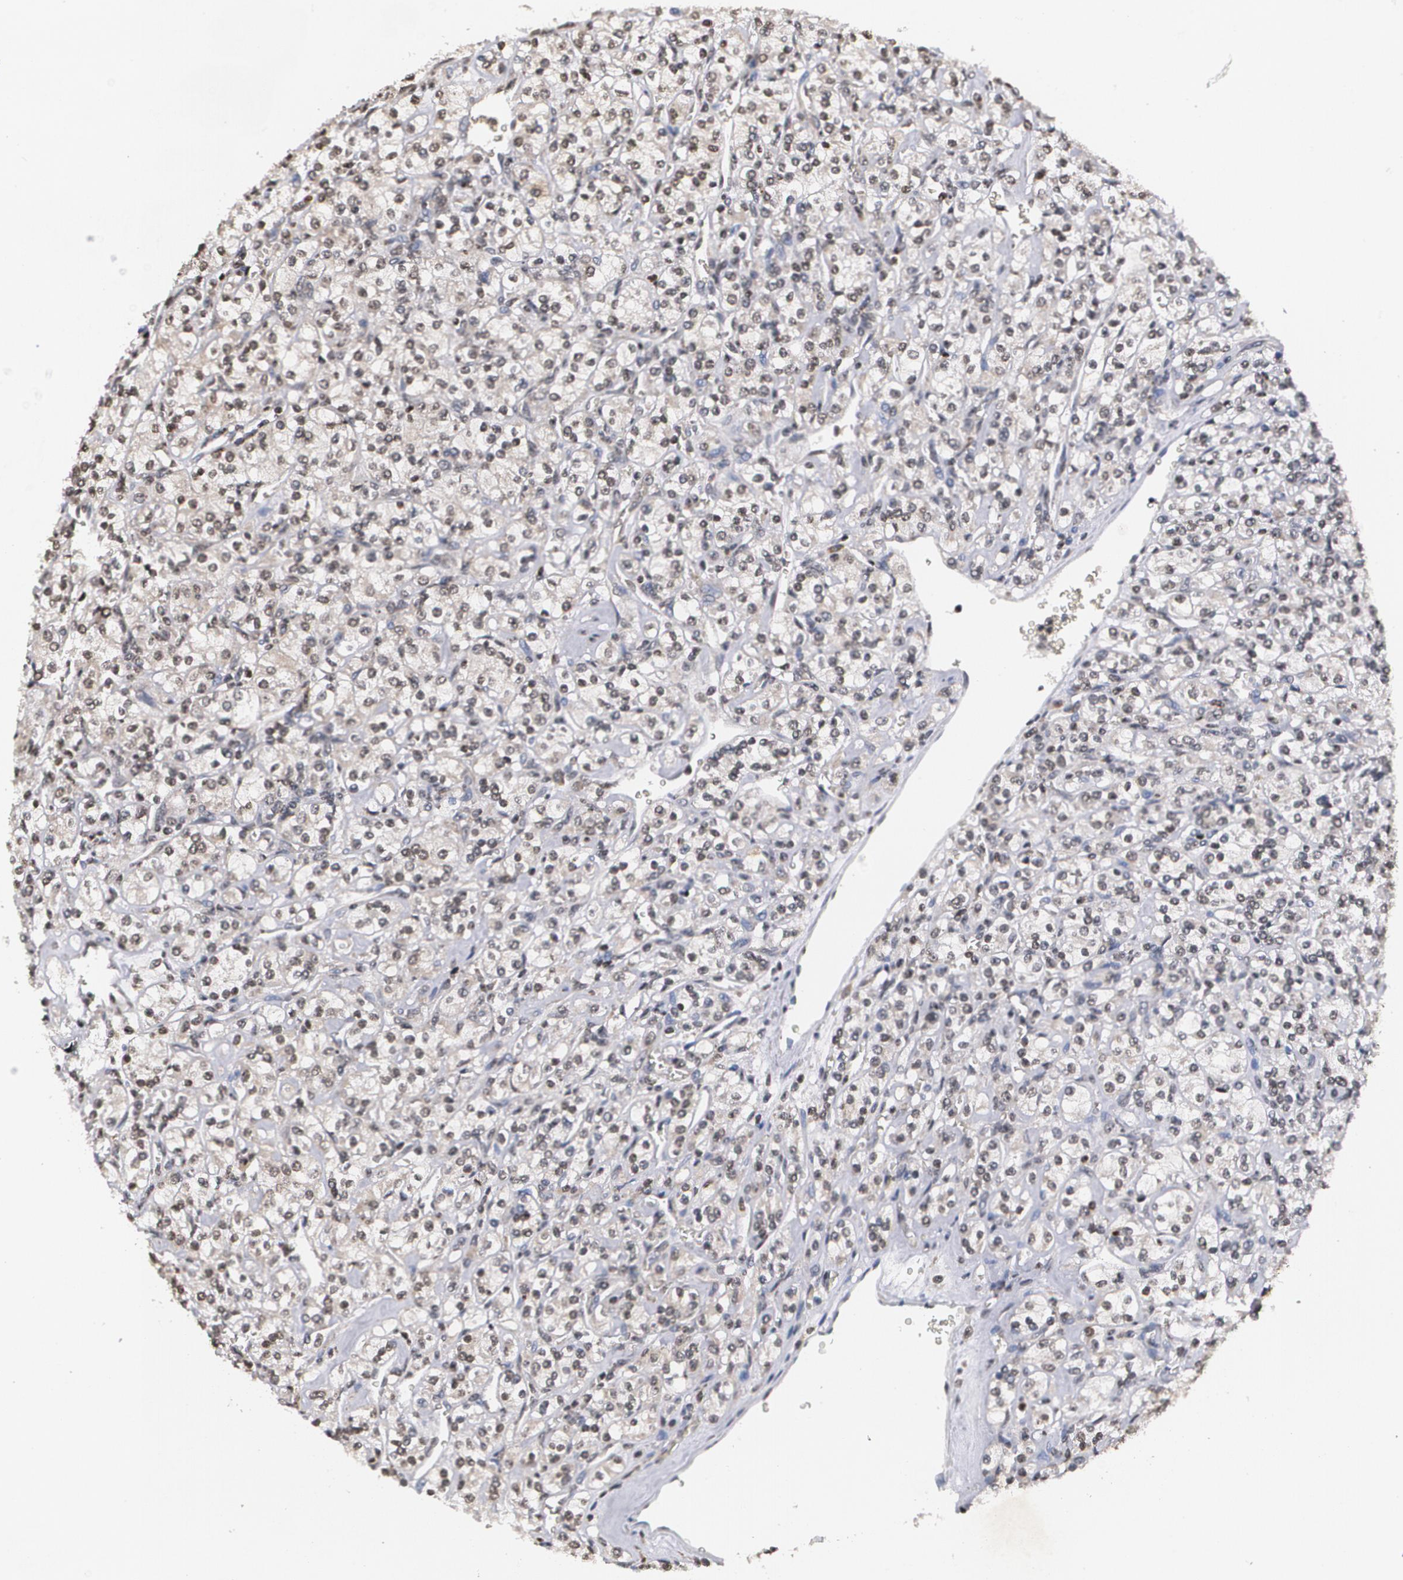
{"staining": {"intensity": "weak", "quantity": "<25%", "location": "cytoplasmic/membranous"}, "tissue": "renal cancer", "cell_type": "Tumor cells", "image_type": "cancer", "snomed": [{"axis": "morphology", "description": "Adenocarcinoma, NOS"}, {"axis": "topography", "description": "Kidney"}], "caption": "Tumor cells show no significant positivity in renal cancer.", "gene": "MVP", "patient": {"sex": "male", "age": 77}}